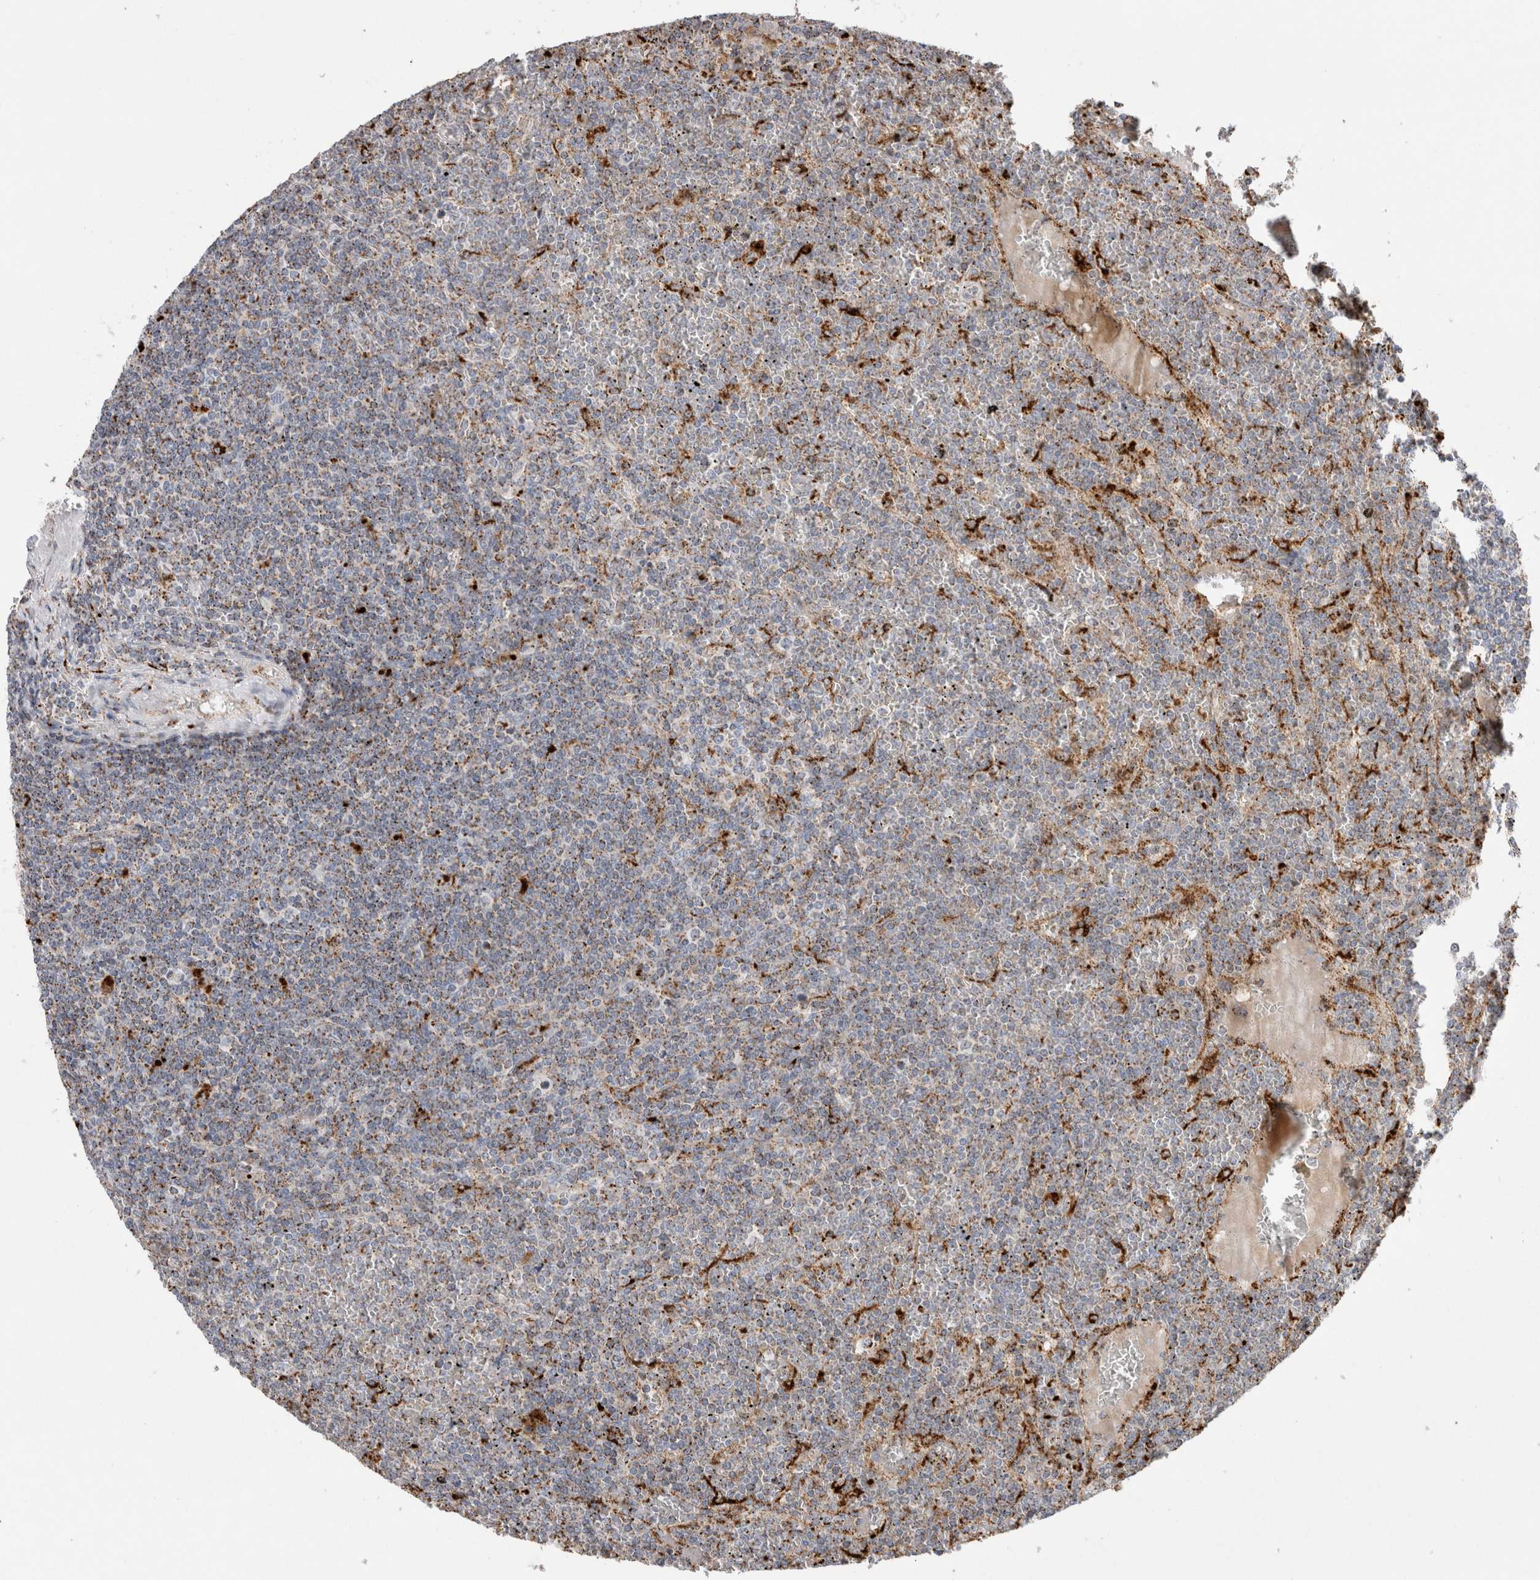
{"staining": {"intensity": "weak", "quantity": ">75%", "location": "cytoplasmic/membranous"}, "tissue": "lymphoma", "cell_type": "Tumor cells", "image_type": "cancer", "snomed": [{"axis": "morphology", "description": "Malignant lymphoma, non-Hodgkin's type, Low grade"}, {"axis": "topography", "description": "Spleen"}], "caption": "Approximately >75% of tumor cells in human lymphoma exhibit weak cytoplasmic/membranous protein staining as visualized by brown immunohistochemical staining.", "gene": "CTSA", "patient": {"sex": "female", "age": 19}}